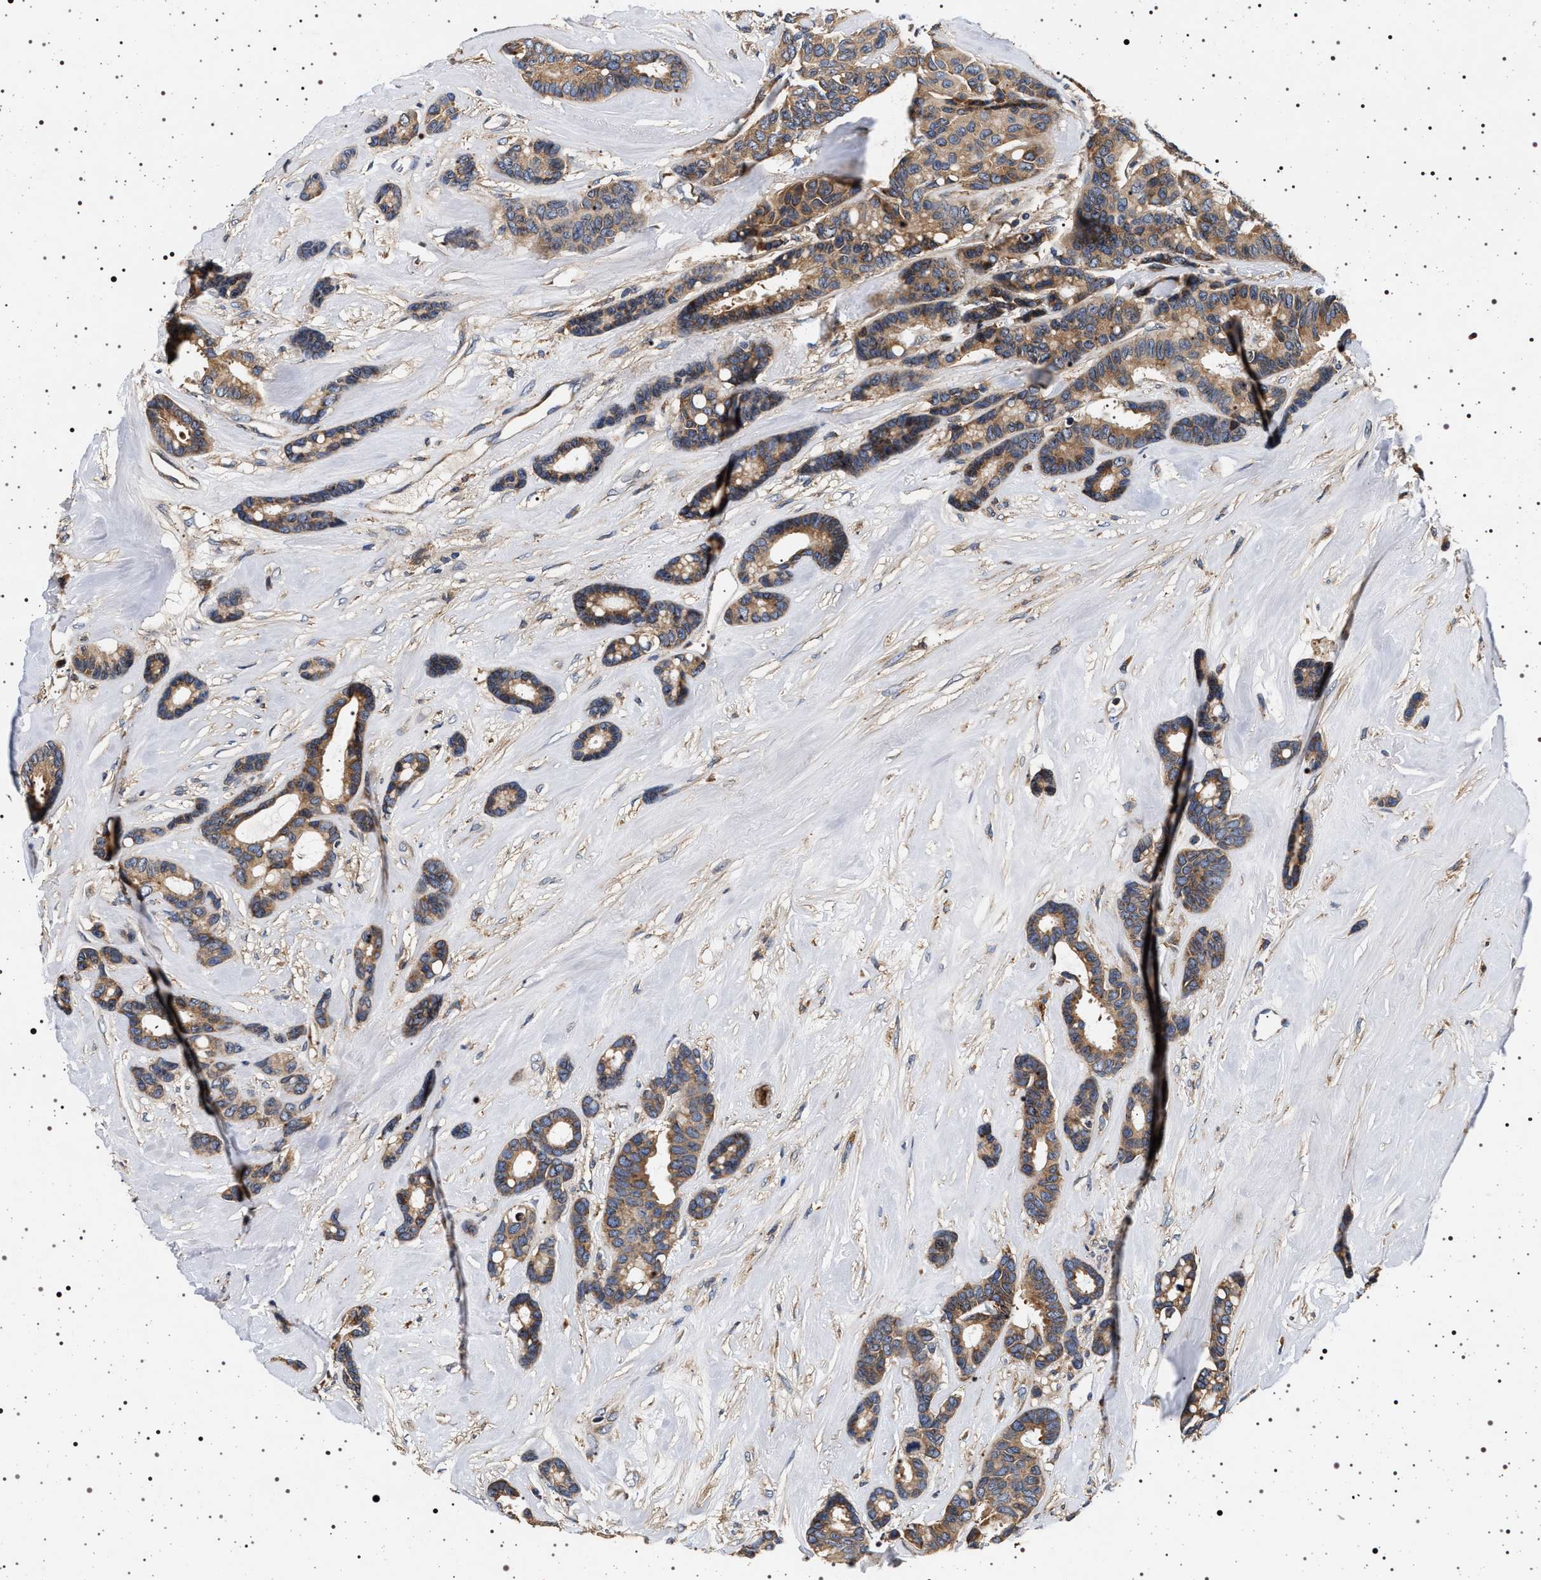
{"staining": {"intensity": "moderate", "quantity": ">75%", "location": "cytoplasmic/membranous"}, "tissue": "breast cancer", "cell_type": "Tumor cells", "image_type": "cancer", "snomed": [{"axis": "morphology", "description": "Duct carcinoma"}, {"axis": "topography", "description": "Breast"}], "caption": "Protein expression by immunohistochemistry (IHC) displays moderate cytoplasmic/membranous staining in about >75% of tumor cells in infiltrating ductal carcinoma (breast).", "gene": "DCBLD2", "patient": {"sex": "female", "age": 87}}